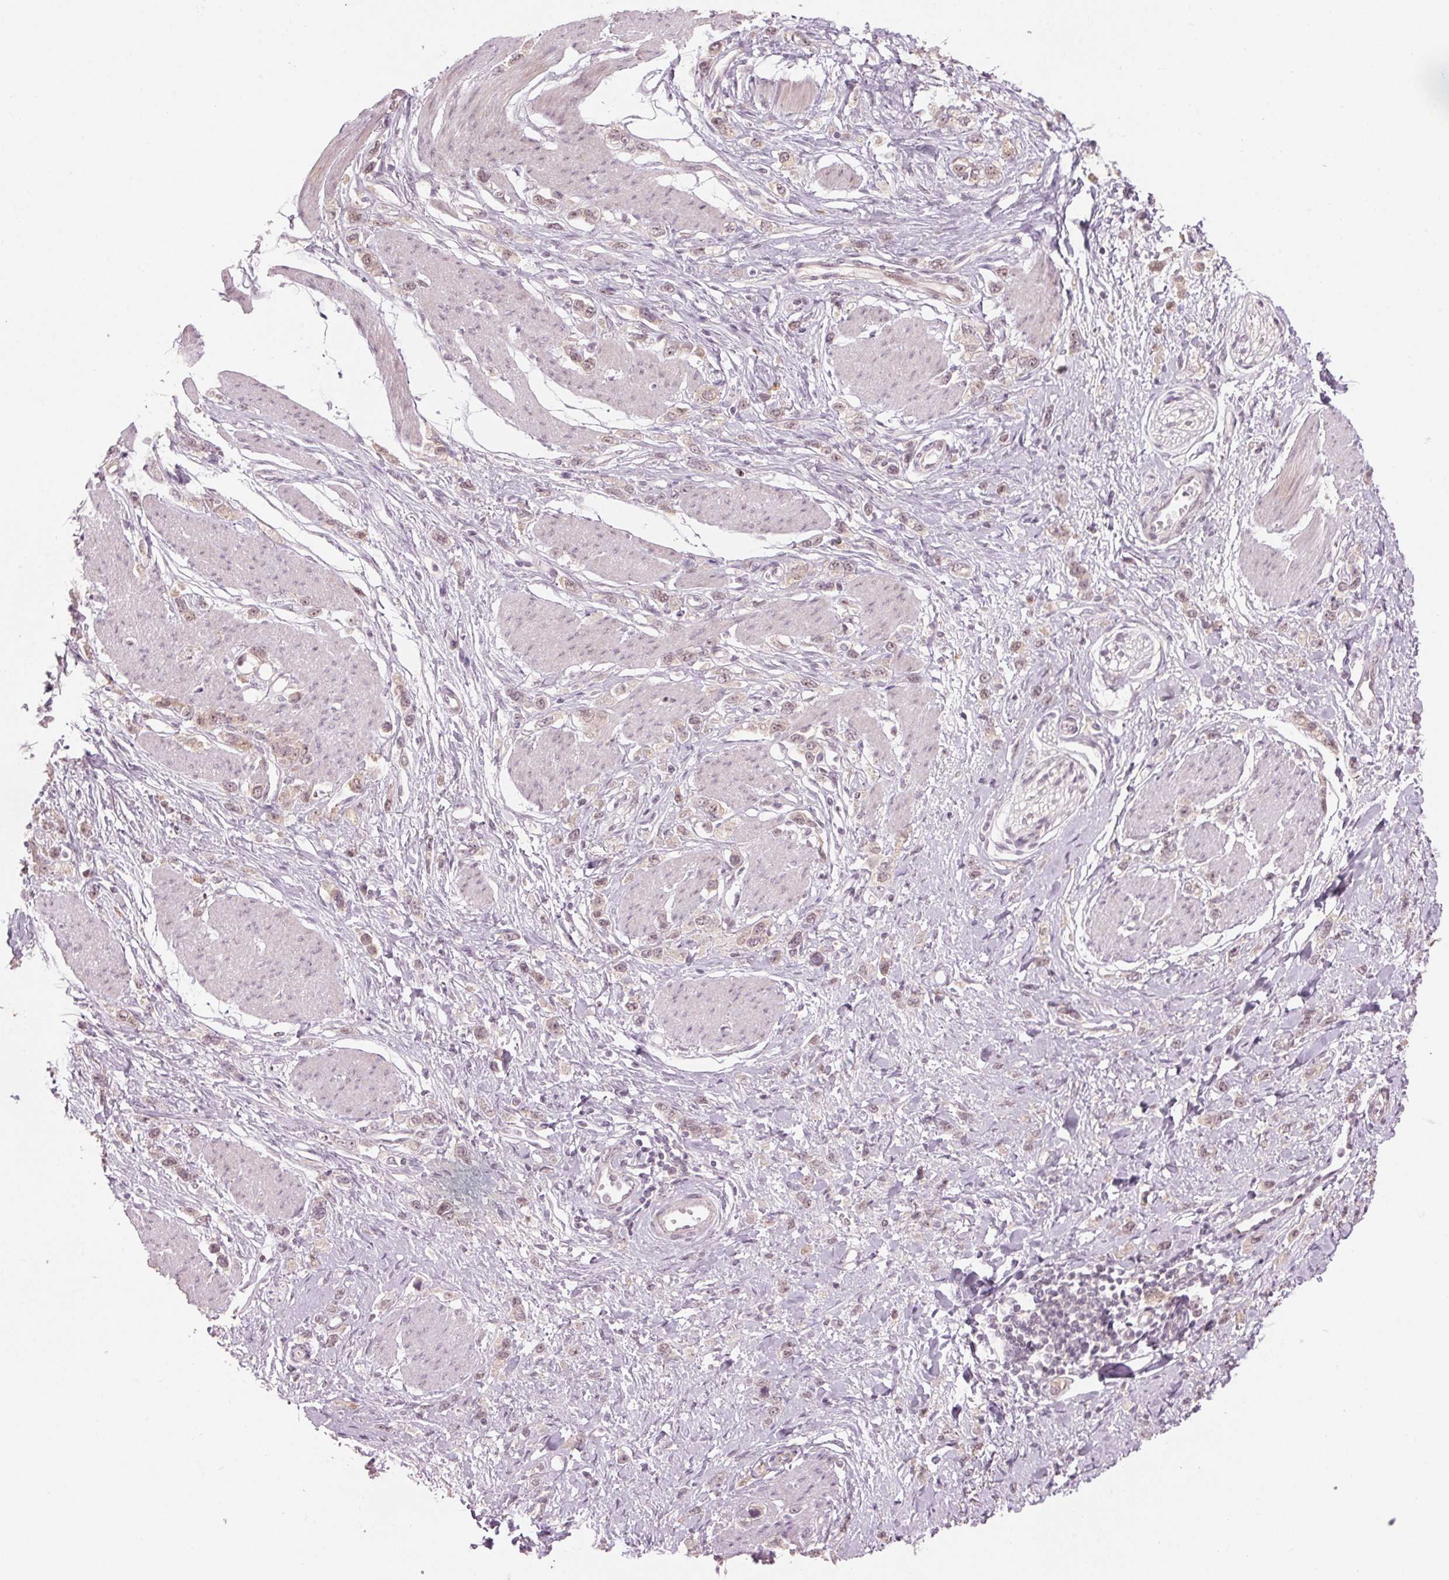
{"staining": {"intensity": "weak", "quantity": ">75%", "location": "cytoplasmic/membranous"}, "tissue": "stomach cancer", "cell_type": "Tumor cells", "image_type": "cancer", "snomed": [{"axis": "morphology", "description": "Adenocarcinoma, NOS"}, {"axis": "topography", "description": "Stomach"}], "caption": "Stomach cancer stained for a protein displays weak cytoplasmic/membranous positivity in tumor cells. Using DAB (brown) and hematoxylin (blue) stains, captured at high magnification using brightfield microscopy.", "gene": "TMED6", "patient": {"sex": "female", "age": 65}}